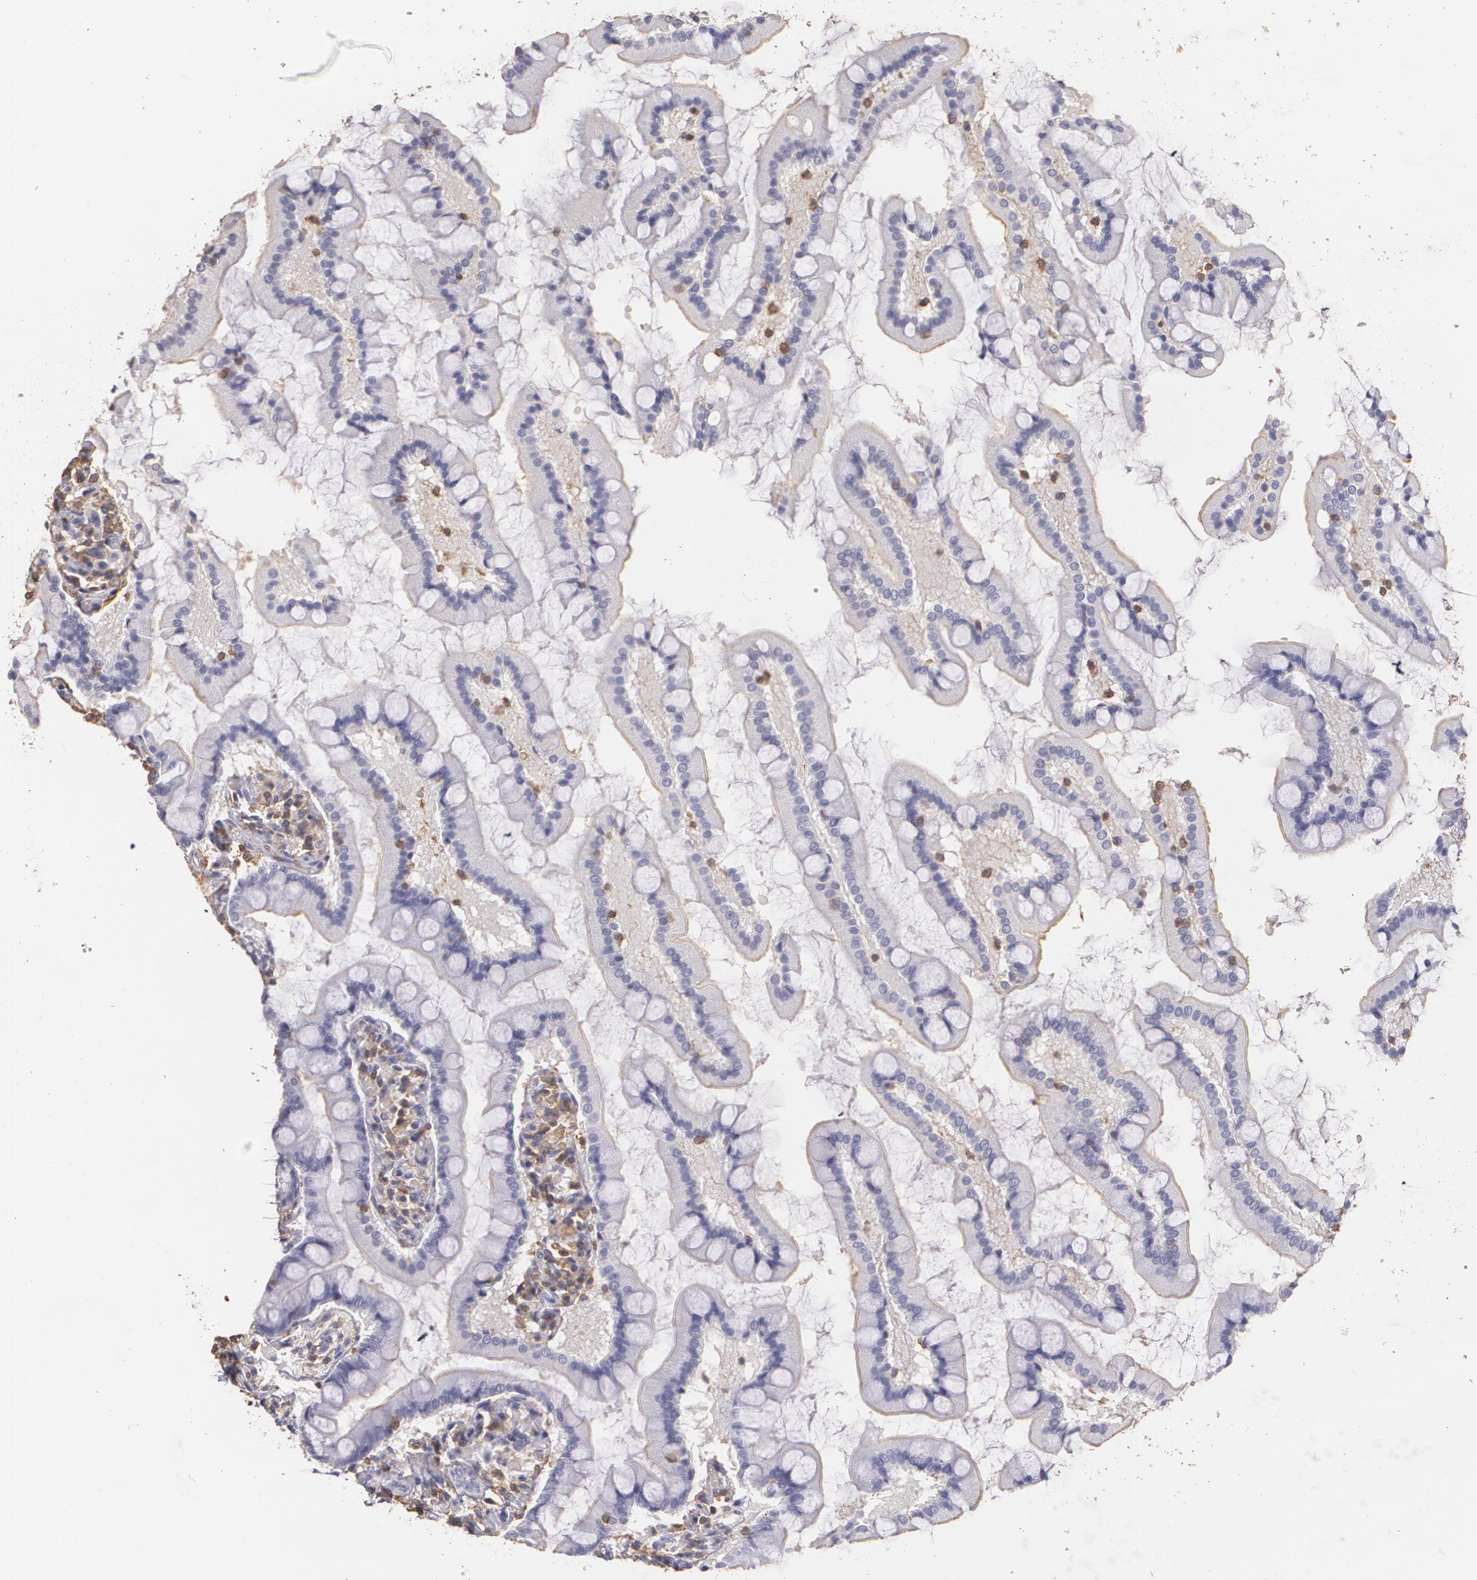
{"staining": {"intensity": "negative", "quantity": "none", "location": "none"}, "tissue": "small intestine", "cell_type": "Glandular cells", "image_type": "normal", "snomed": [{"axis": "morphology", "description": "Normal tissue, NOS"}, {"axis": "topography", "description": "Small intestine"}], "caption": "Image shows no significant protein expression in glandular cells of normal small intestine.", "gene": "TGFBR1", "patient": {"sex": "male", "age": 41}}